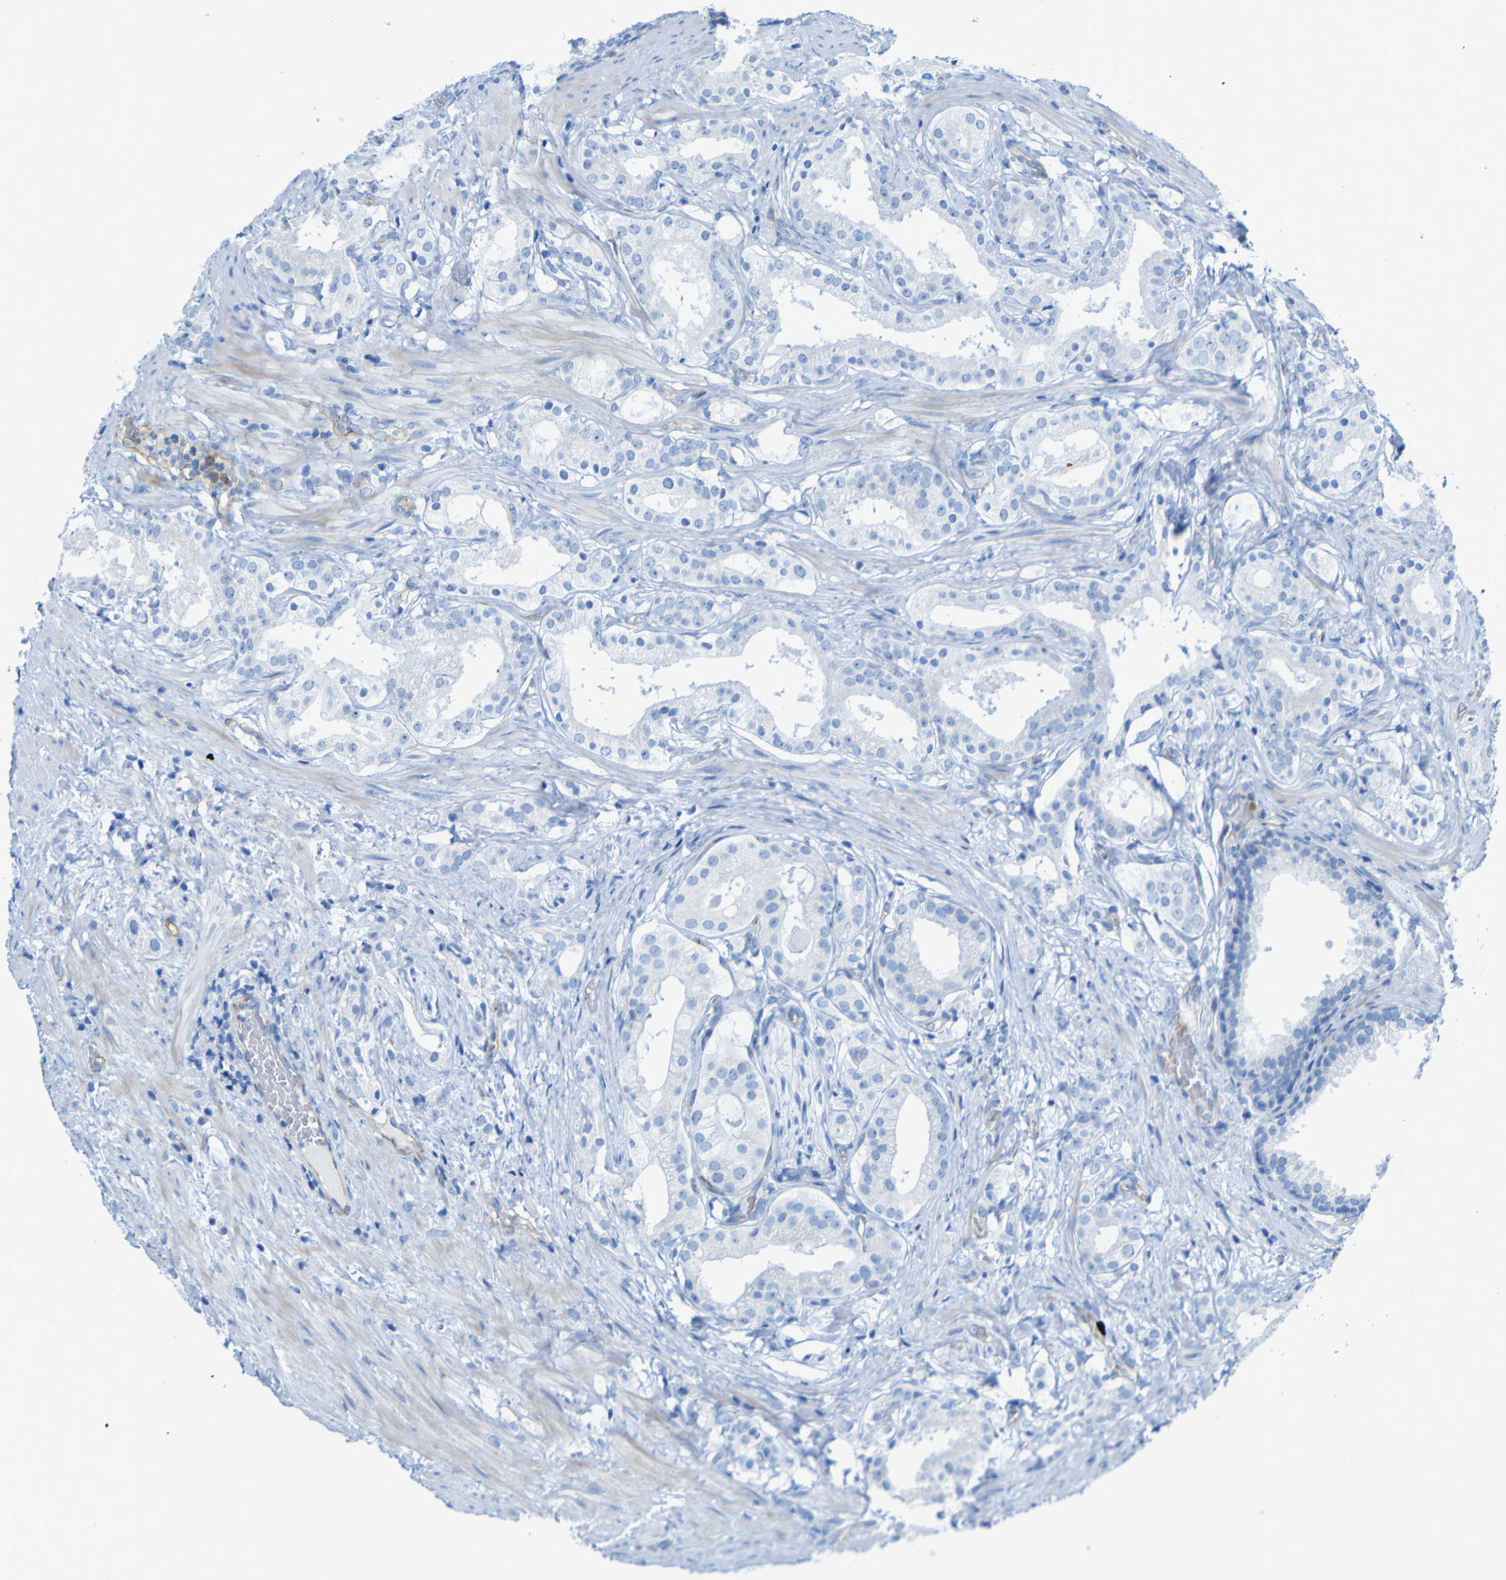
{"staining": {"intensity": "negative", "quantity": "none", "location": "none"}, "tissue": "prostate cancer", "cell_type": "Tumor cells", "image_type": "cancer", "snomed": [{"axis": "morphology", "description": "Adenocarcinoma, Low grade"}, {"axis": "topography", "description": "Prostate"}], "caption": "This is an IHC photomicrograph of human low-grade adenocarcinoma (prostate). There is no staining in tumor cells.", "gene": "CD93", "patient": {"sex": "male", "age": 59}}